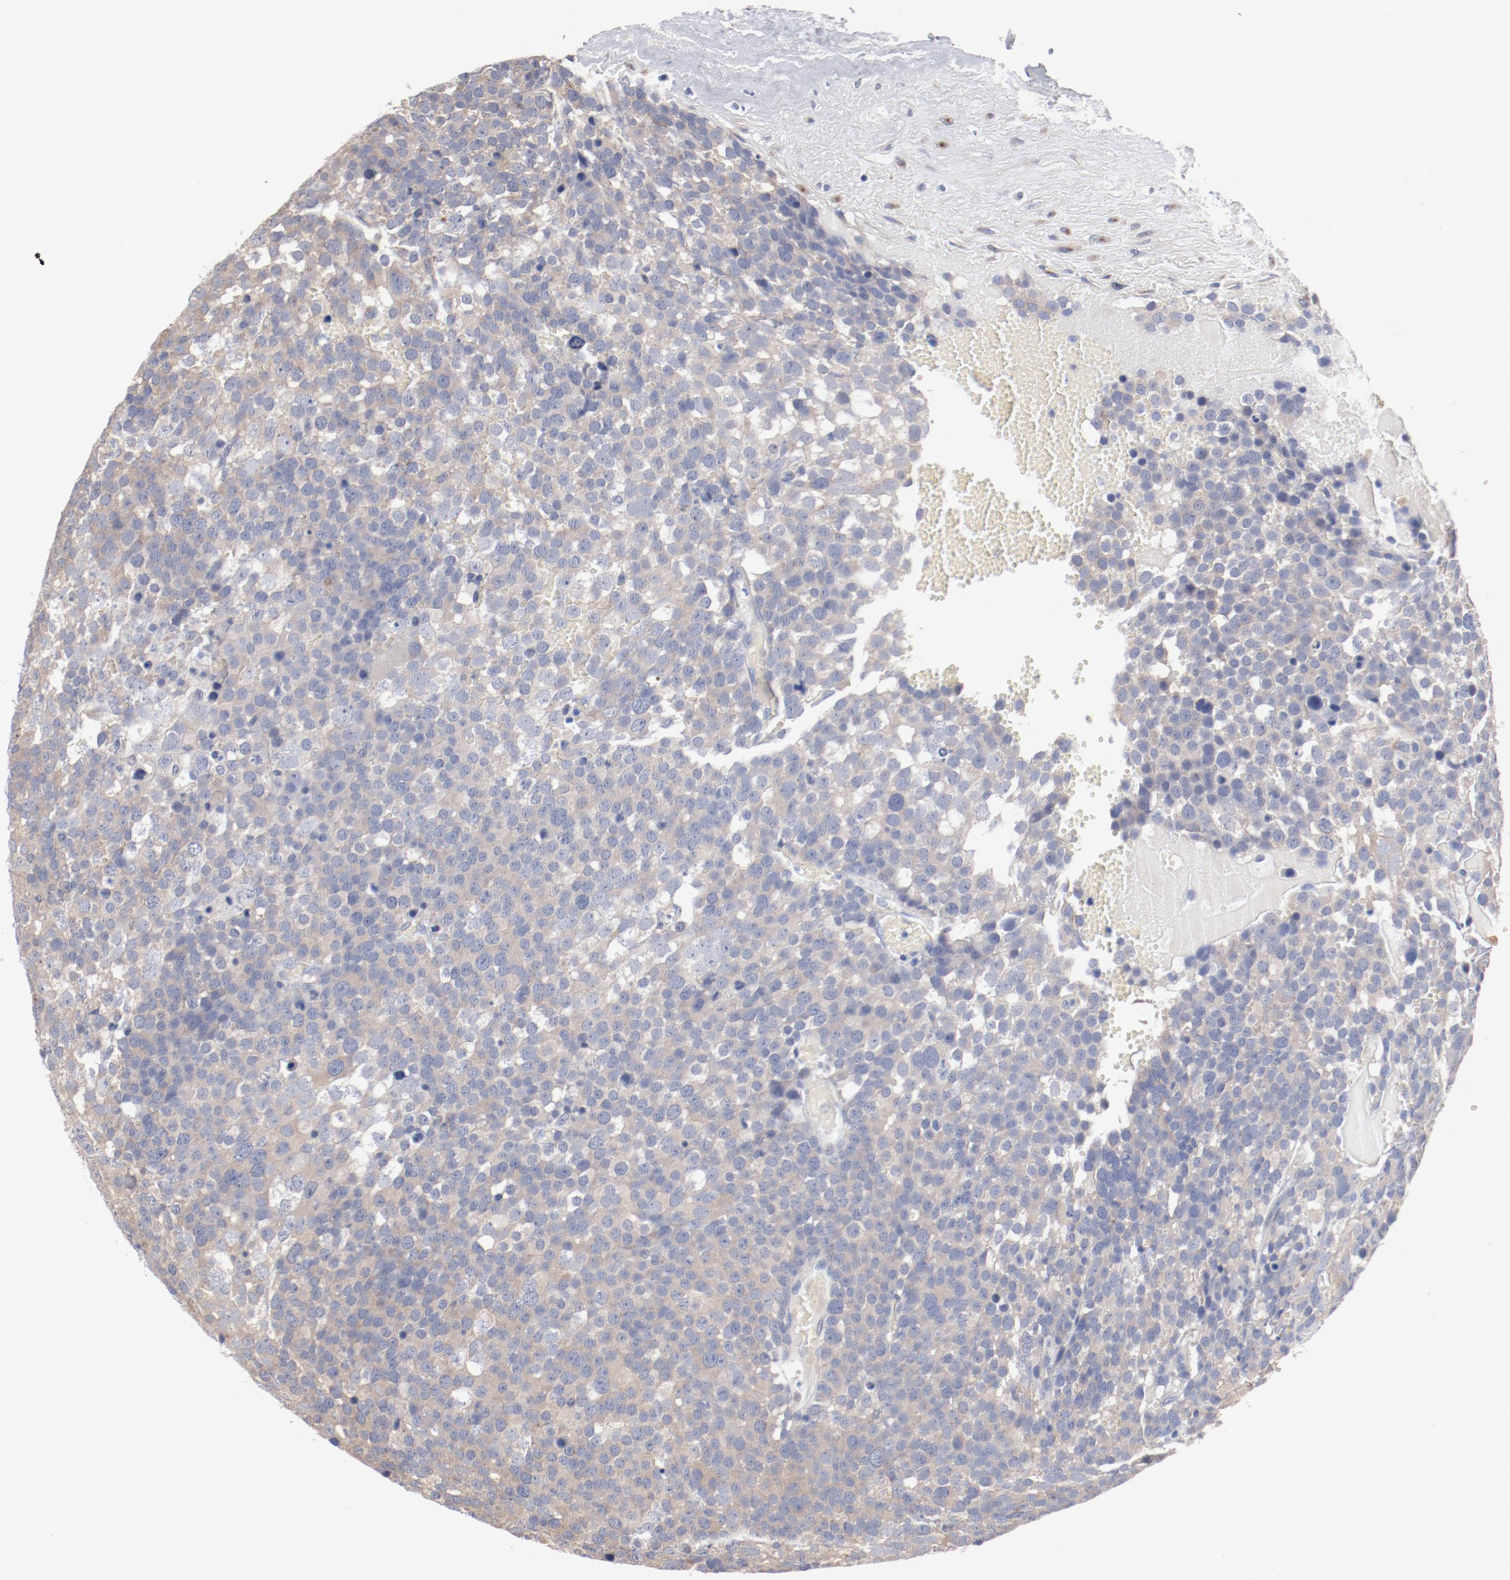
{"staining": {"intensity": "negative", "quantity": "none", "location": "none"}, "tissue": "testis cancer", "cell_type": "Tumor cells", "image_type": "cancer", "snomed": [{"axis": "morphology", "description": "Seminoma, NOS"}, {"axis": "topography", "description": "Testis"}], "caption": "Immunohistochemical staining of testis cancer reveals no significant positivity in tumor cells.", "gene": "GPR143", "patient": {"sex": "male", "age": 71}}